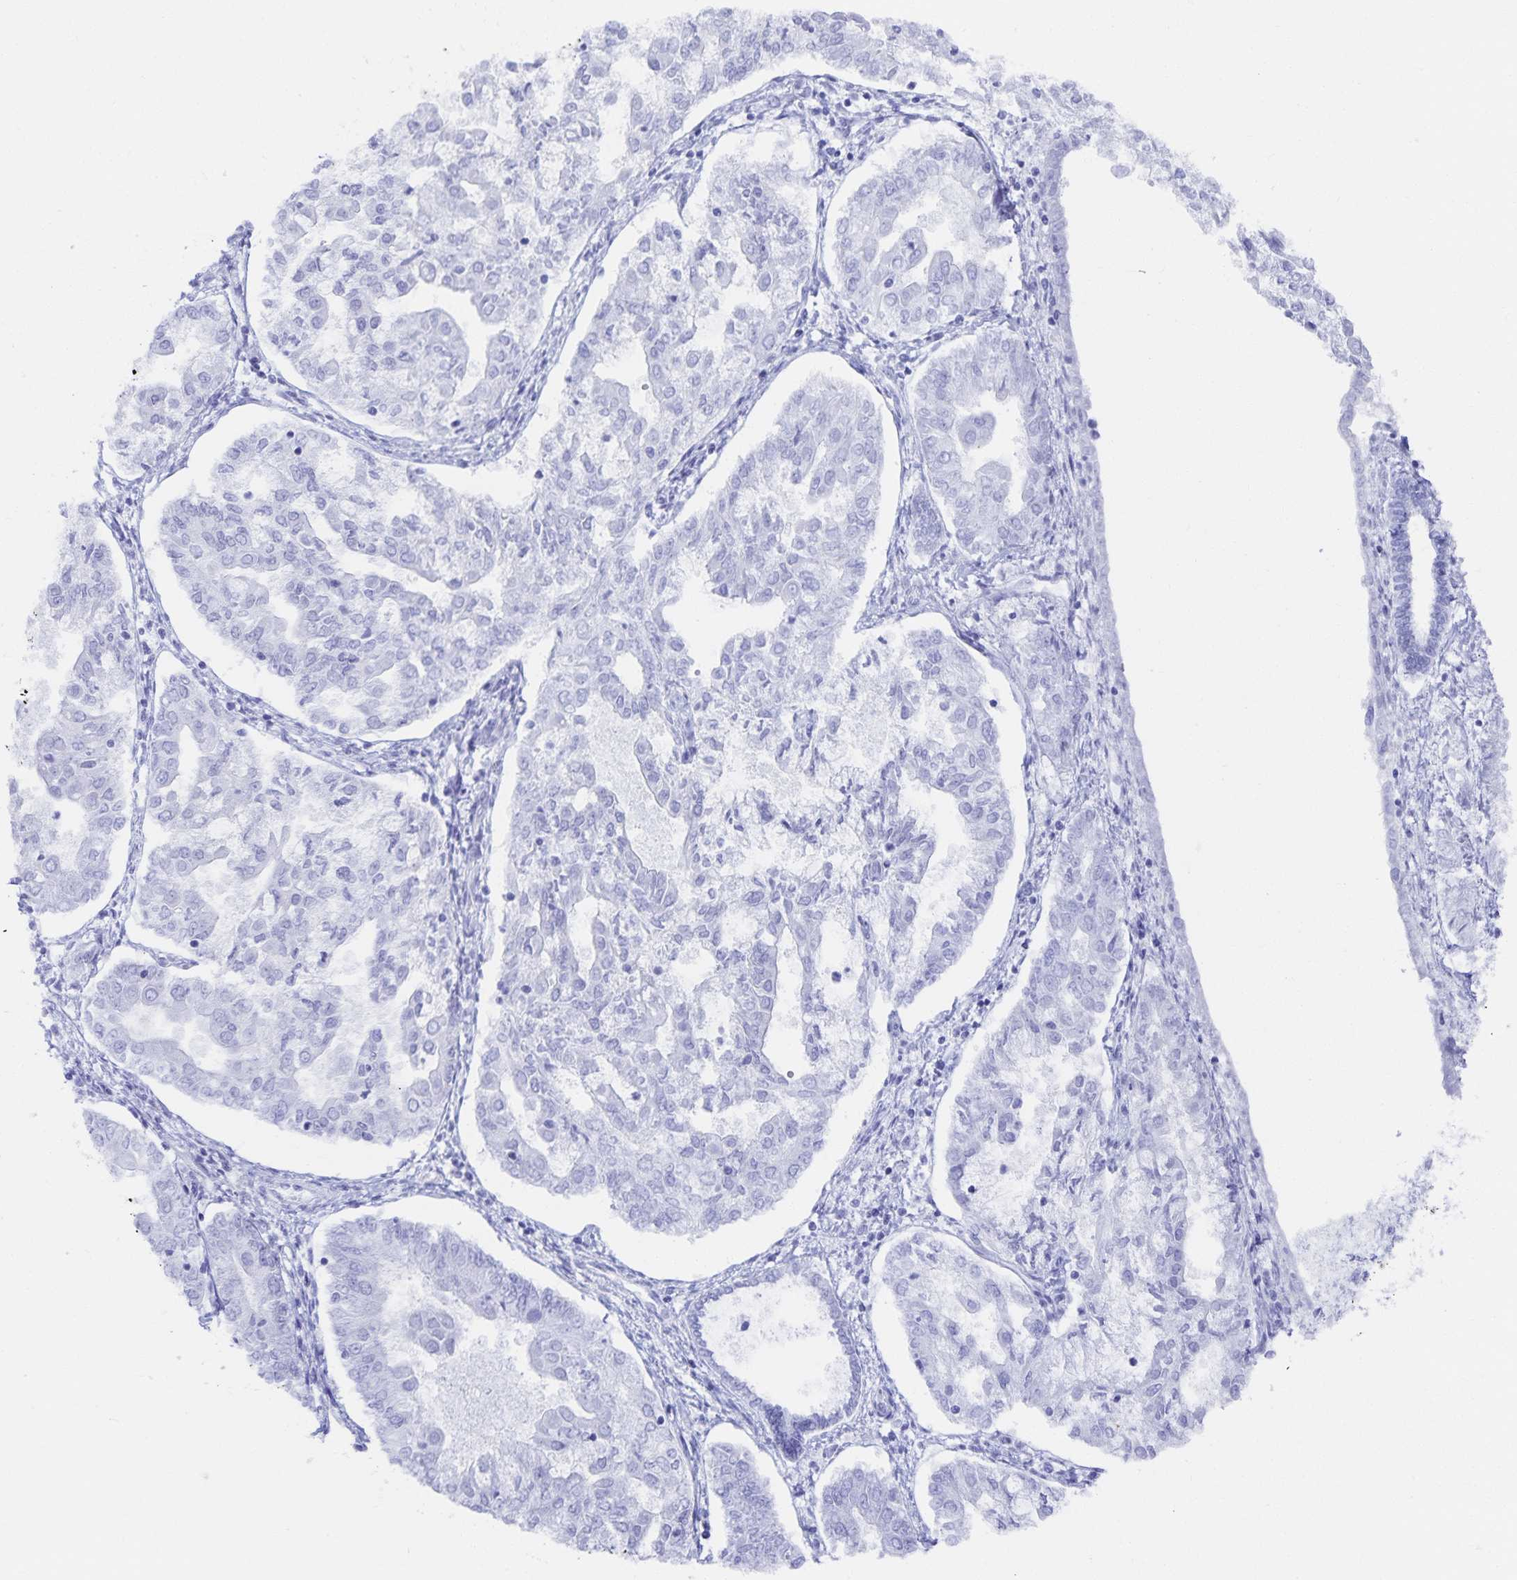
{"staining": {"intensity": "negative", "quantity": "none", "location": "none"}, "tissue": "endometrial cancer", "cell_type": "Tumor cells", "image_type": "cancer", "snomed": [{"axis": "morphology", "description": "Adenocarcinoma, NOS"}, {"axis": "topography", "description": "Endometrium"}], "caption": "Immunohistochemistry of adenocarcinoma (endometrial) shows no staining in tumor cells.", "gene": "SNTN", "patient": {"sex": "female", "age": 68}}